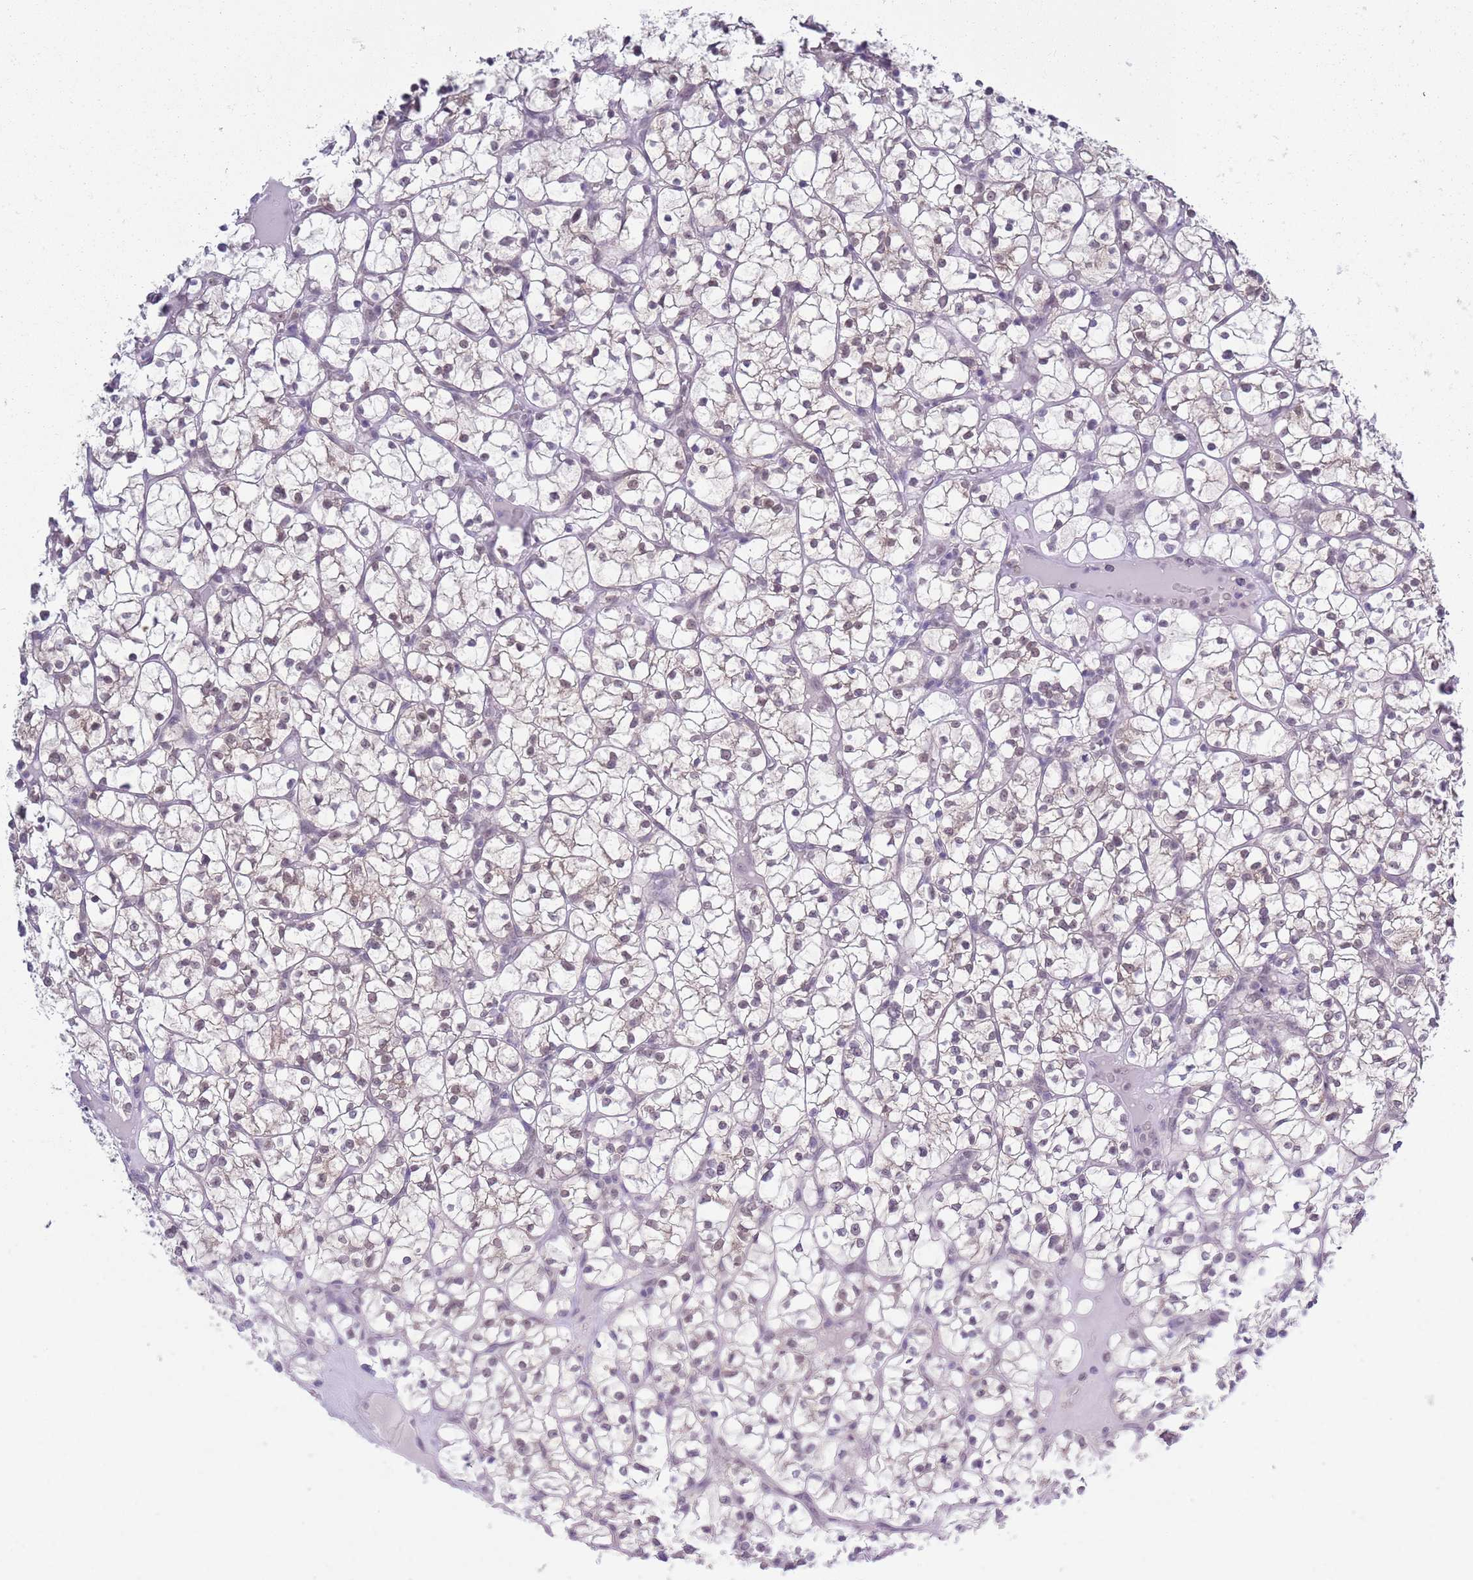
{"staining": {"intensity": "weak", "quantity": "25%-75%", "location": "nuclear"}, "tissue": "renal cancer", "cell_type": "Tumor cells", "image_type": "cancer", "snomed": [{"axis": "morphology", "description": "Adenocarcinoma, NOS"}, {"axis": "topography", "description": "Kidney"}], "caption": "Human renal cancer (adenocarcinoma) stained for a protein (brown) shows weak nuclear positive positivity in about 25%-75% of tumor cells.", "gene": "SEPHS2", "patient": {"sex": "female", "age": 64}}